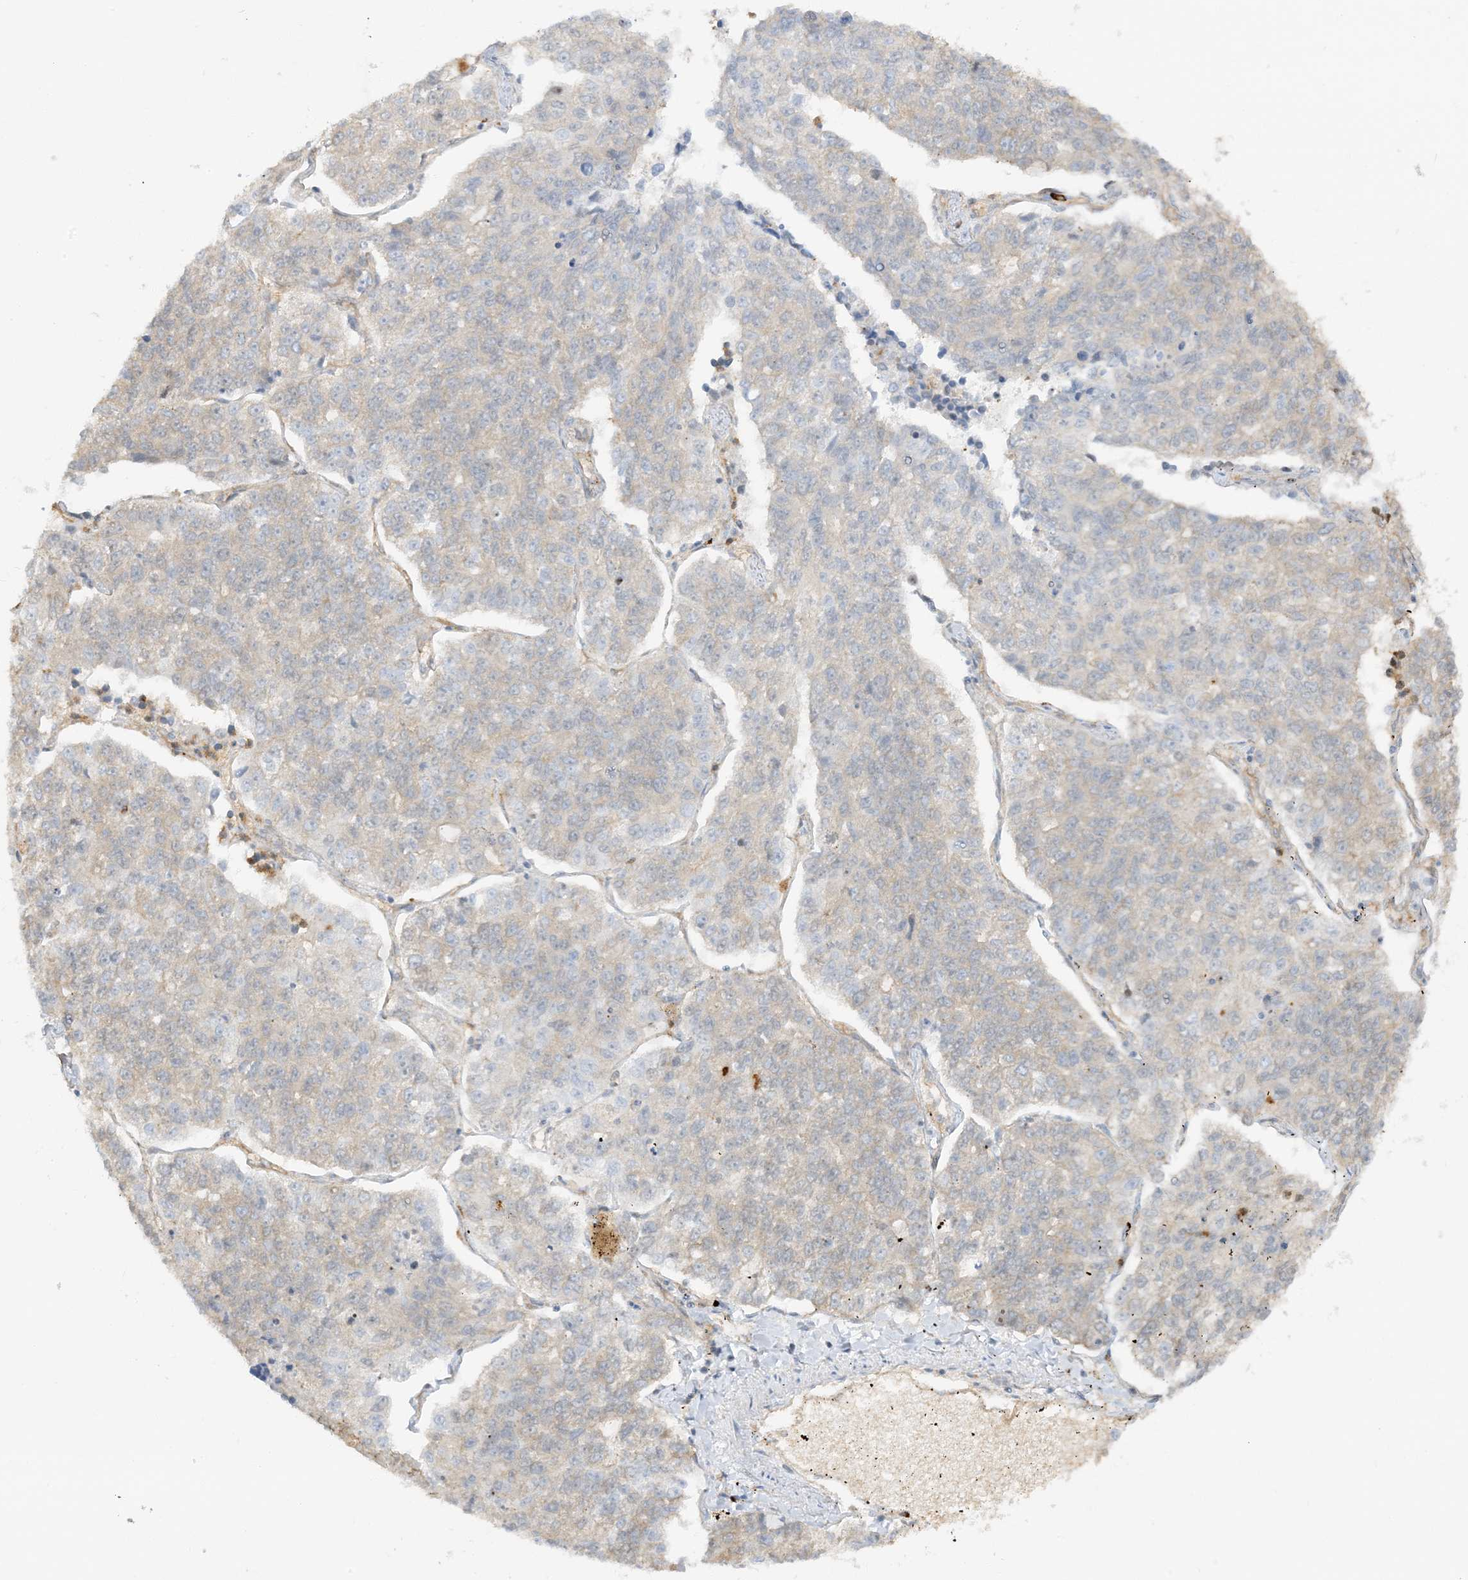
{"staining": {"intensity": "negative", "quantity": "none", "location": "none"}, "tissue": "lung cancer", "cell_type": "Tumor cells", "image_type": "cancer", "snomed": [{"axis": "morphology", "description": "Adenocarcinoma, NOS"}, {"axis": "topography", "description": "Lung"}], "caption": "High power microscopy micrograph of an IHC histopathology image of adenocarcinoma (lung), revealing no significant expression in tumor cells.", "gene": "UBAP2L", "patient": {"sex": "male", "age": 49}}